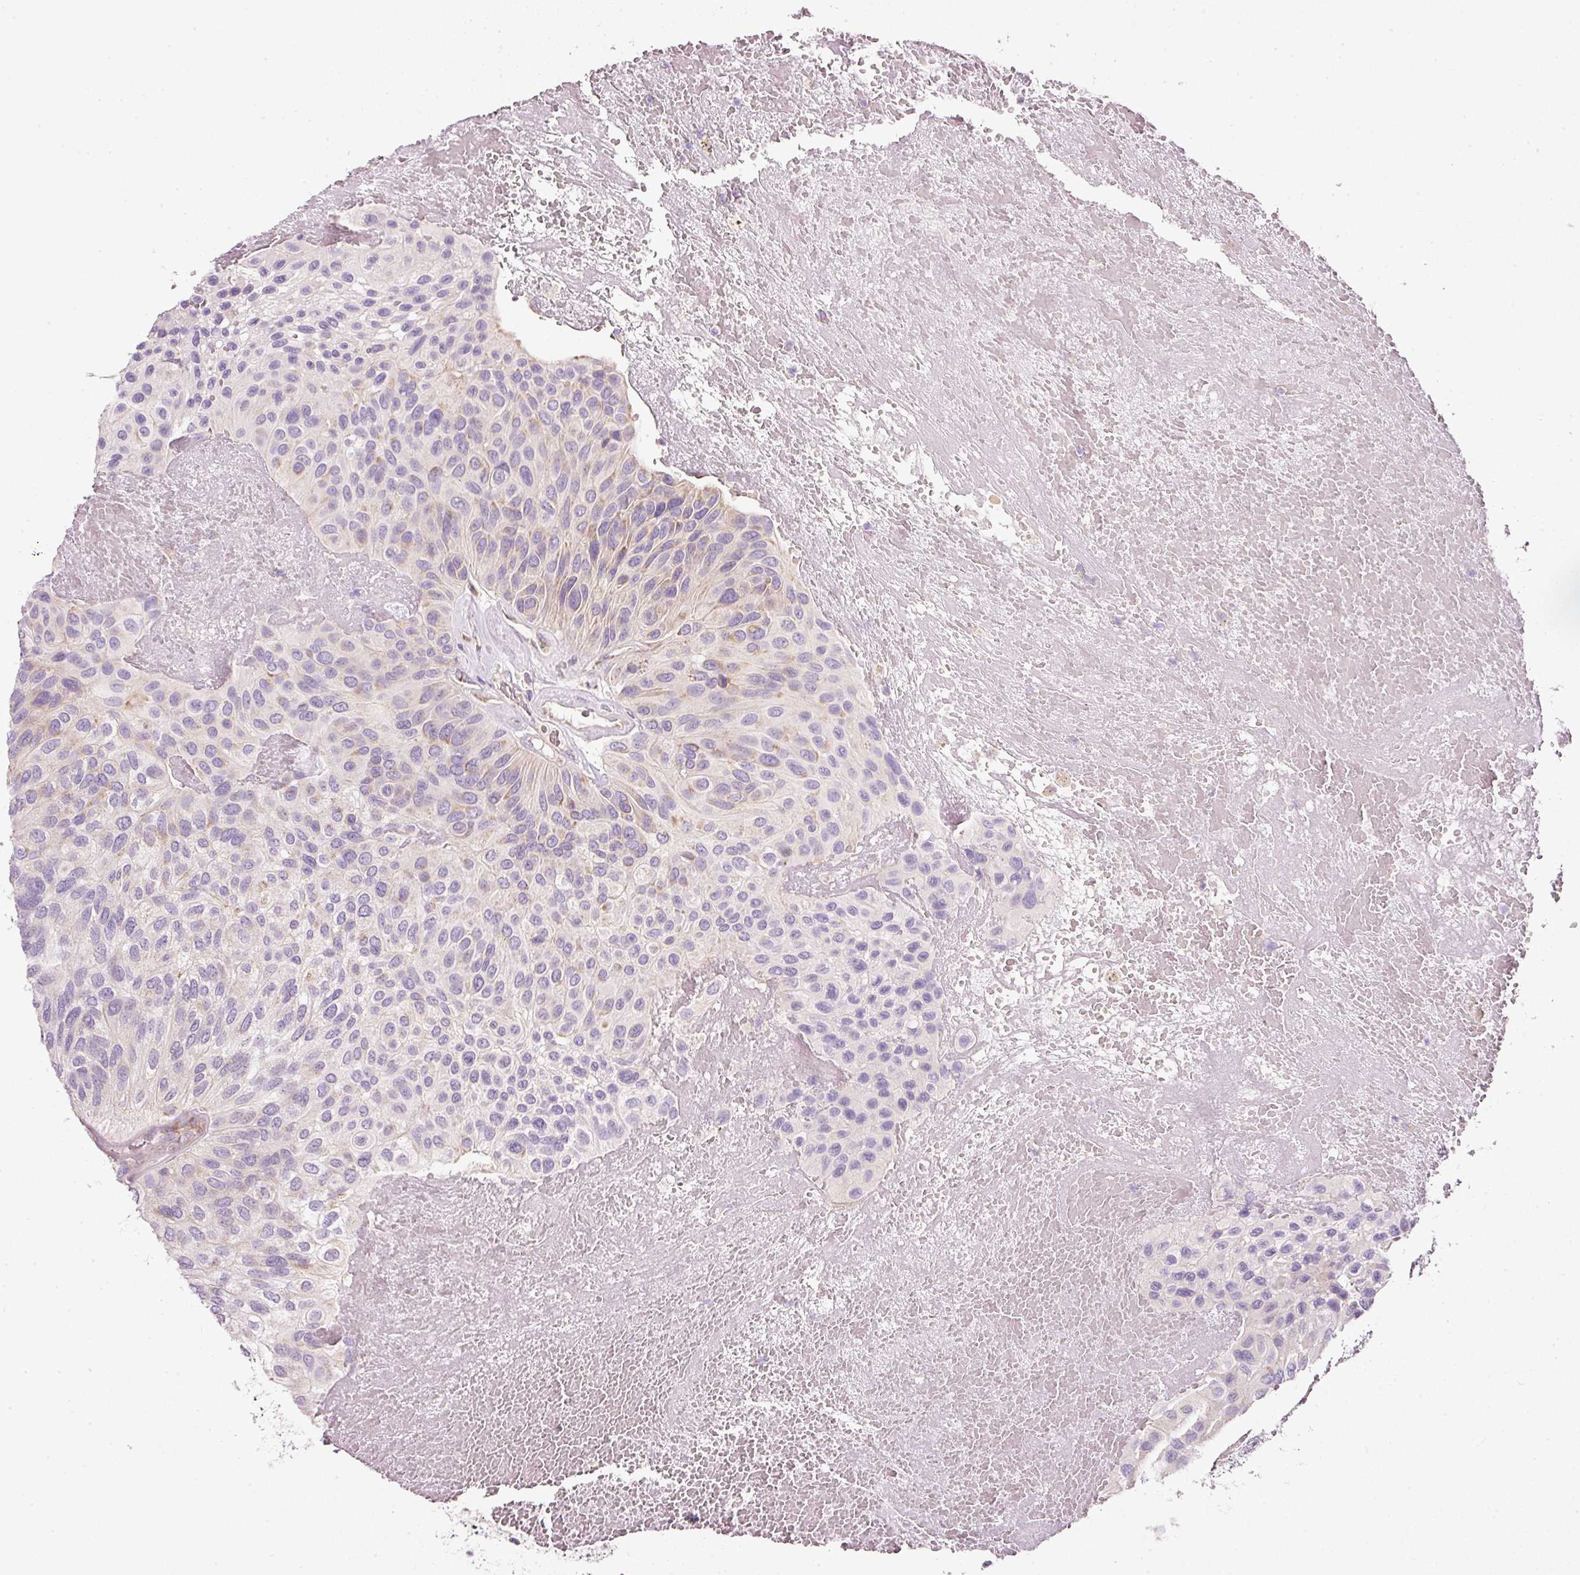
{"staining": {"intensity": "weak", "quantity": "<25%", "location": "cytoplasmic/membranous"}, "tissue": "urothelial cancer", "cell_type": "Tumor cells", "image_type": "cancer", "snomed": [{"axis": "morphology", "description": "Urothelial carcinoma, High grade"}, {"axis": "topography", "description": "Urinary bladder"}], "caption": "IHC image of neoplastic tissue: high-grade urothelial carcinoma stained with DAB (3,3'-diaminobenzidine) shows no significant protein staining in tumor cells.", "gene": "NDUFA1", "patient": {"sex": "male", "age": 66}}